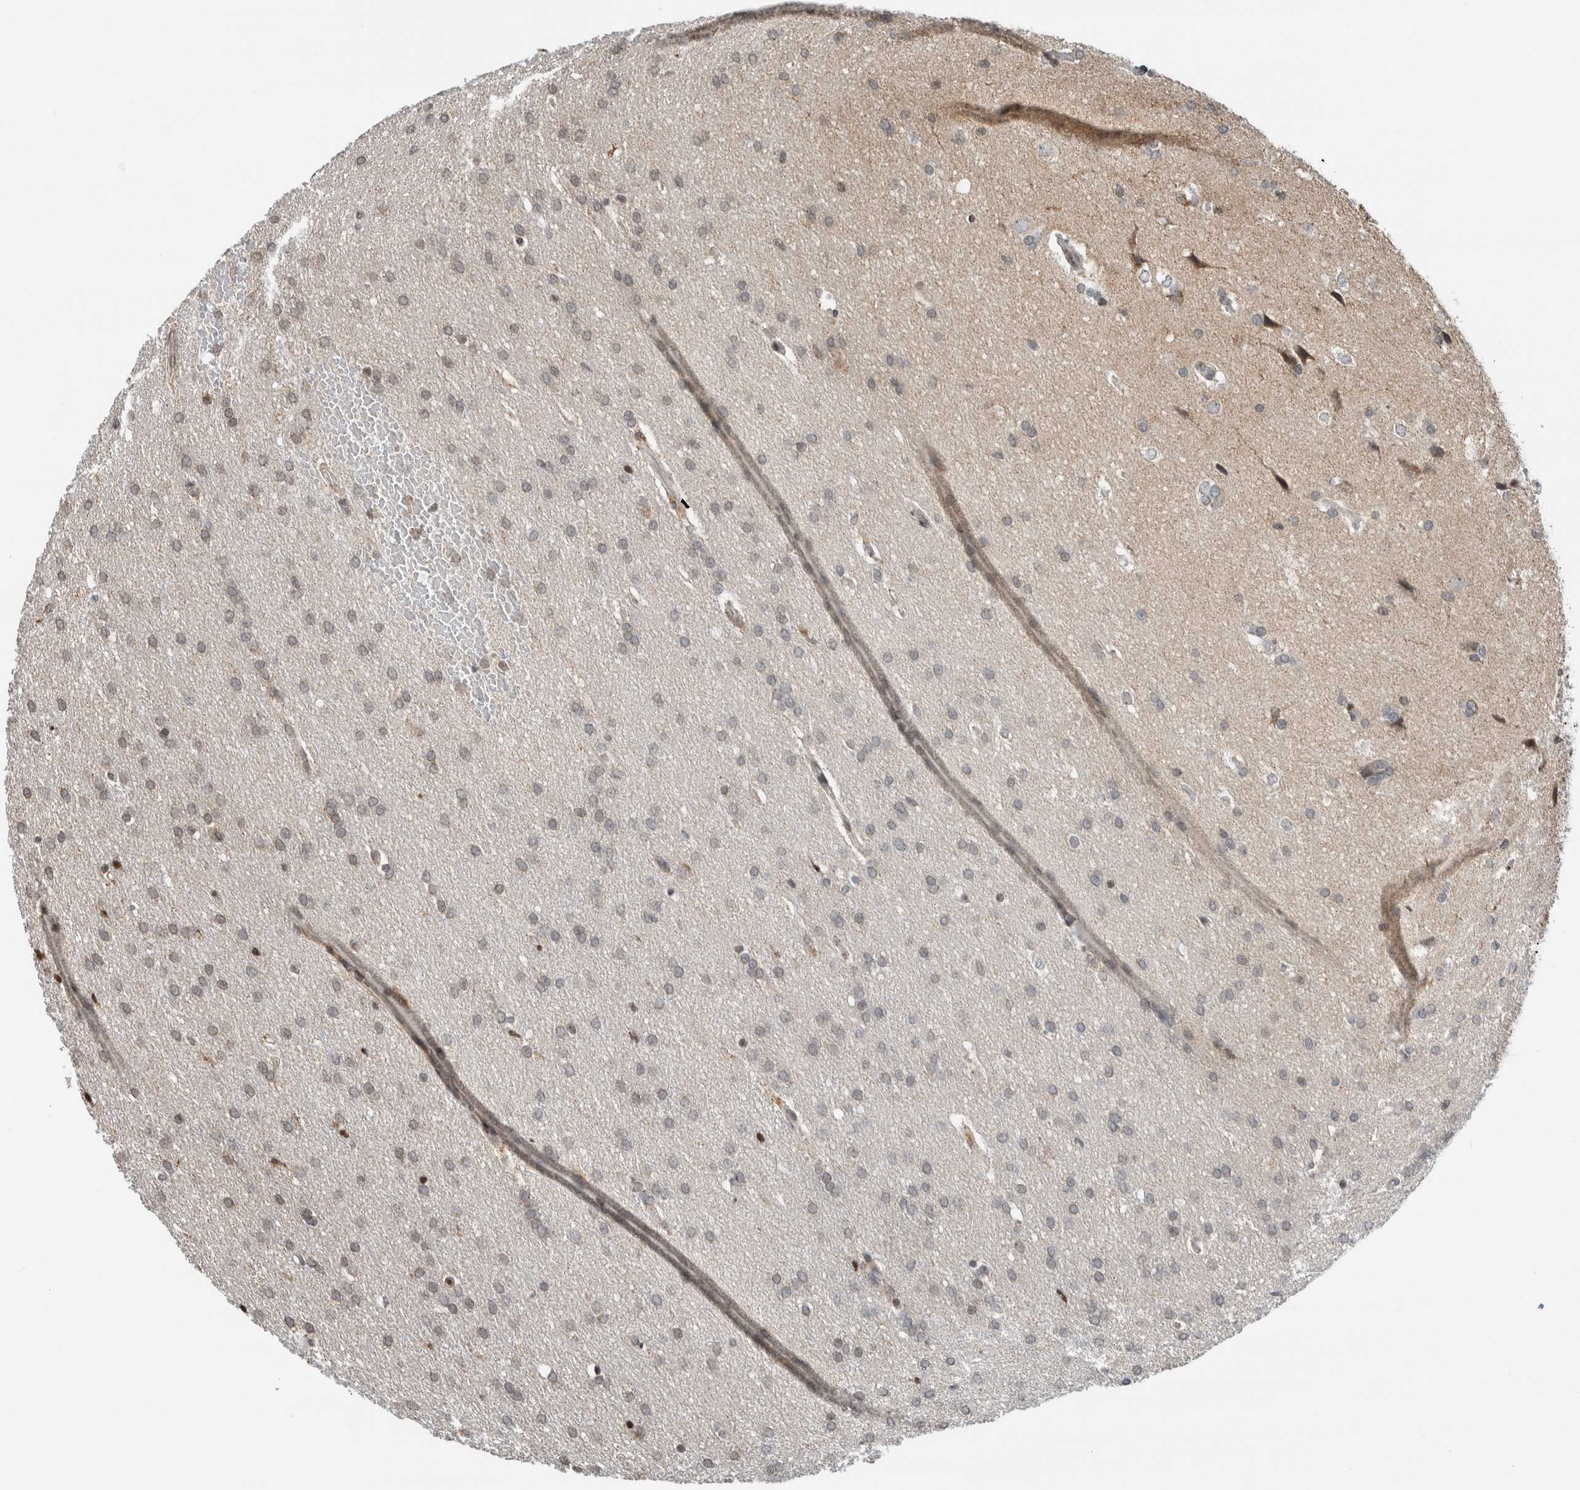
{"staining": {"intensity": "negative", "quantity": "none", "location": "none"}, "tissue": "glioma", "cell_type": "Tumor cells", "image_type": "cancer", "snomed": [{"axis": "morphology", "description": "Glioma, malignant, Low grade"}, {"axis": "topography", "description": "Brain"}], "caption": "Immunohistochemistry histopathology image of neoplastic tissue: glioma stained with DAB reveals no significant protein staining in tumor cells.", "gene": "NPLOC4", "patient": {"sex": "female", "age": 37}}